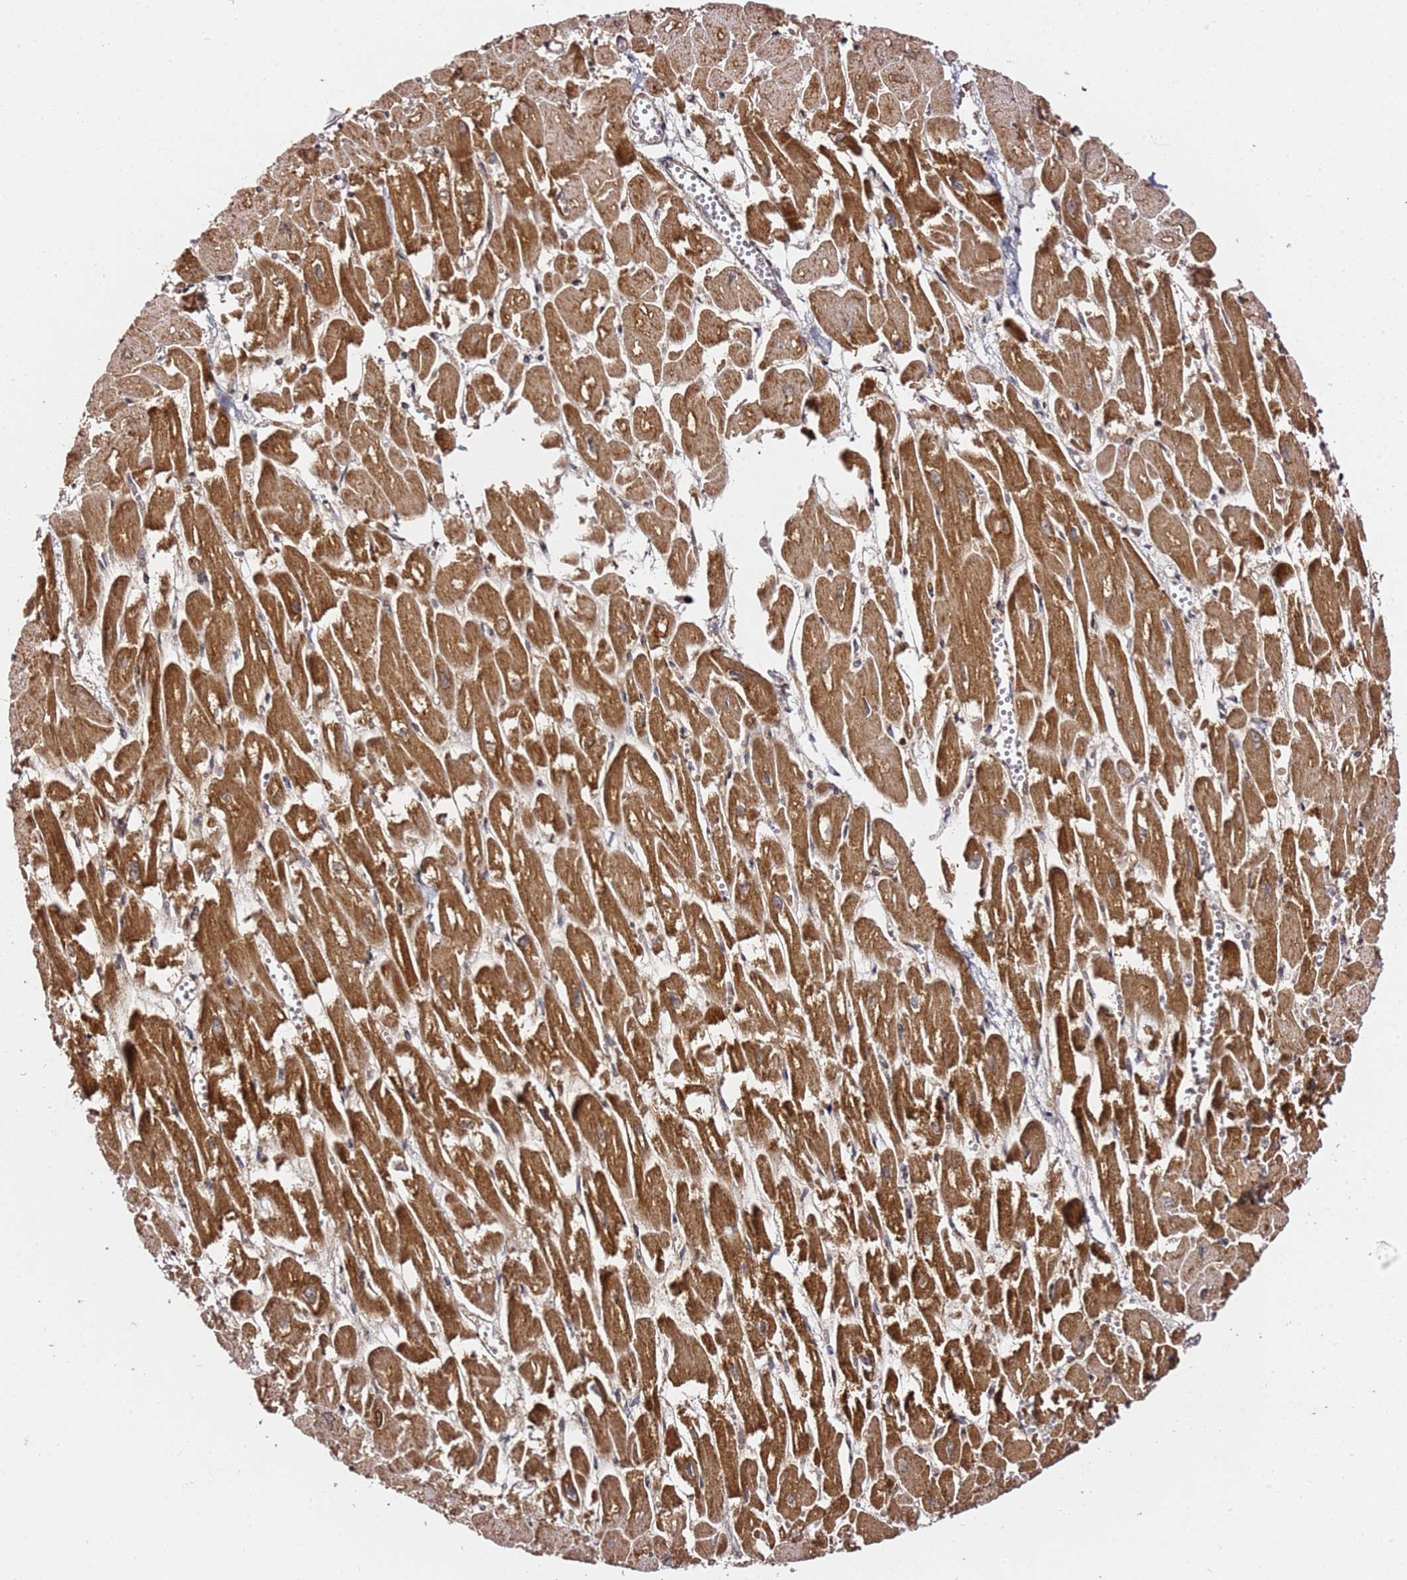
{"staining": {"intensity": "moderate", "quantity": ">75%", "location": "cytoplasmic/membranous,nuclear"}, "tissue": "heart muscle", "cell_type": "Cardiomyocytes", "image_type": "normal", "snomed": [{"axis": "morphology", "description": "Normal tissue, NOS"}, {"axis": "topography", "description": "Heart"}], "caption": "IHC (DAB (3,3'-diaminobenzidine)) staining of unremarkable heart muscle reveals moderate cytoplasmic/membranous,nuclear protein staining in about >75% of cardiomyocytes. (DAB (3,3'-diaminobenzidine) IHC, brown staining for protein, blue staining for nuclei).", "gene": "TP53AIP1", "patient": {"sex": "male", "age": 54}}